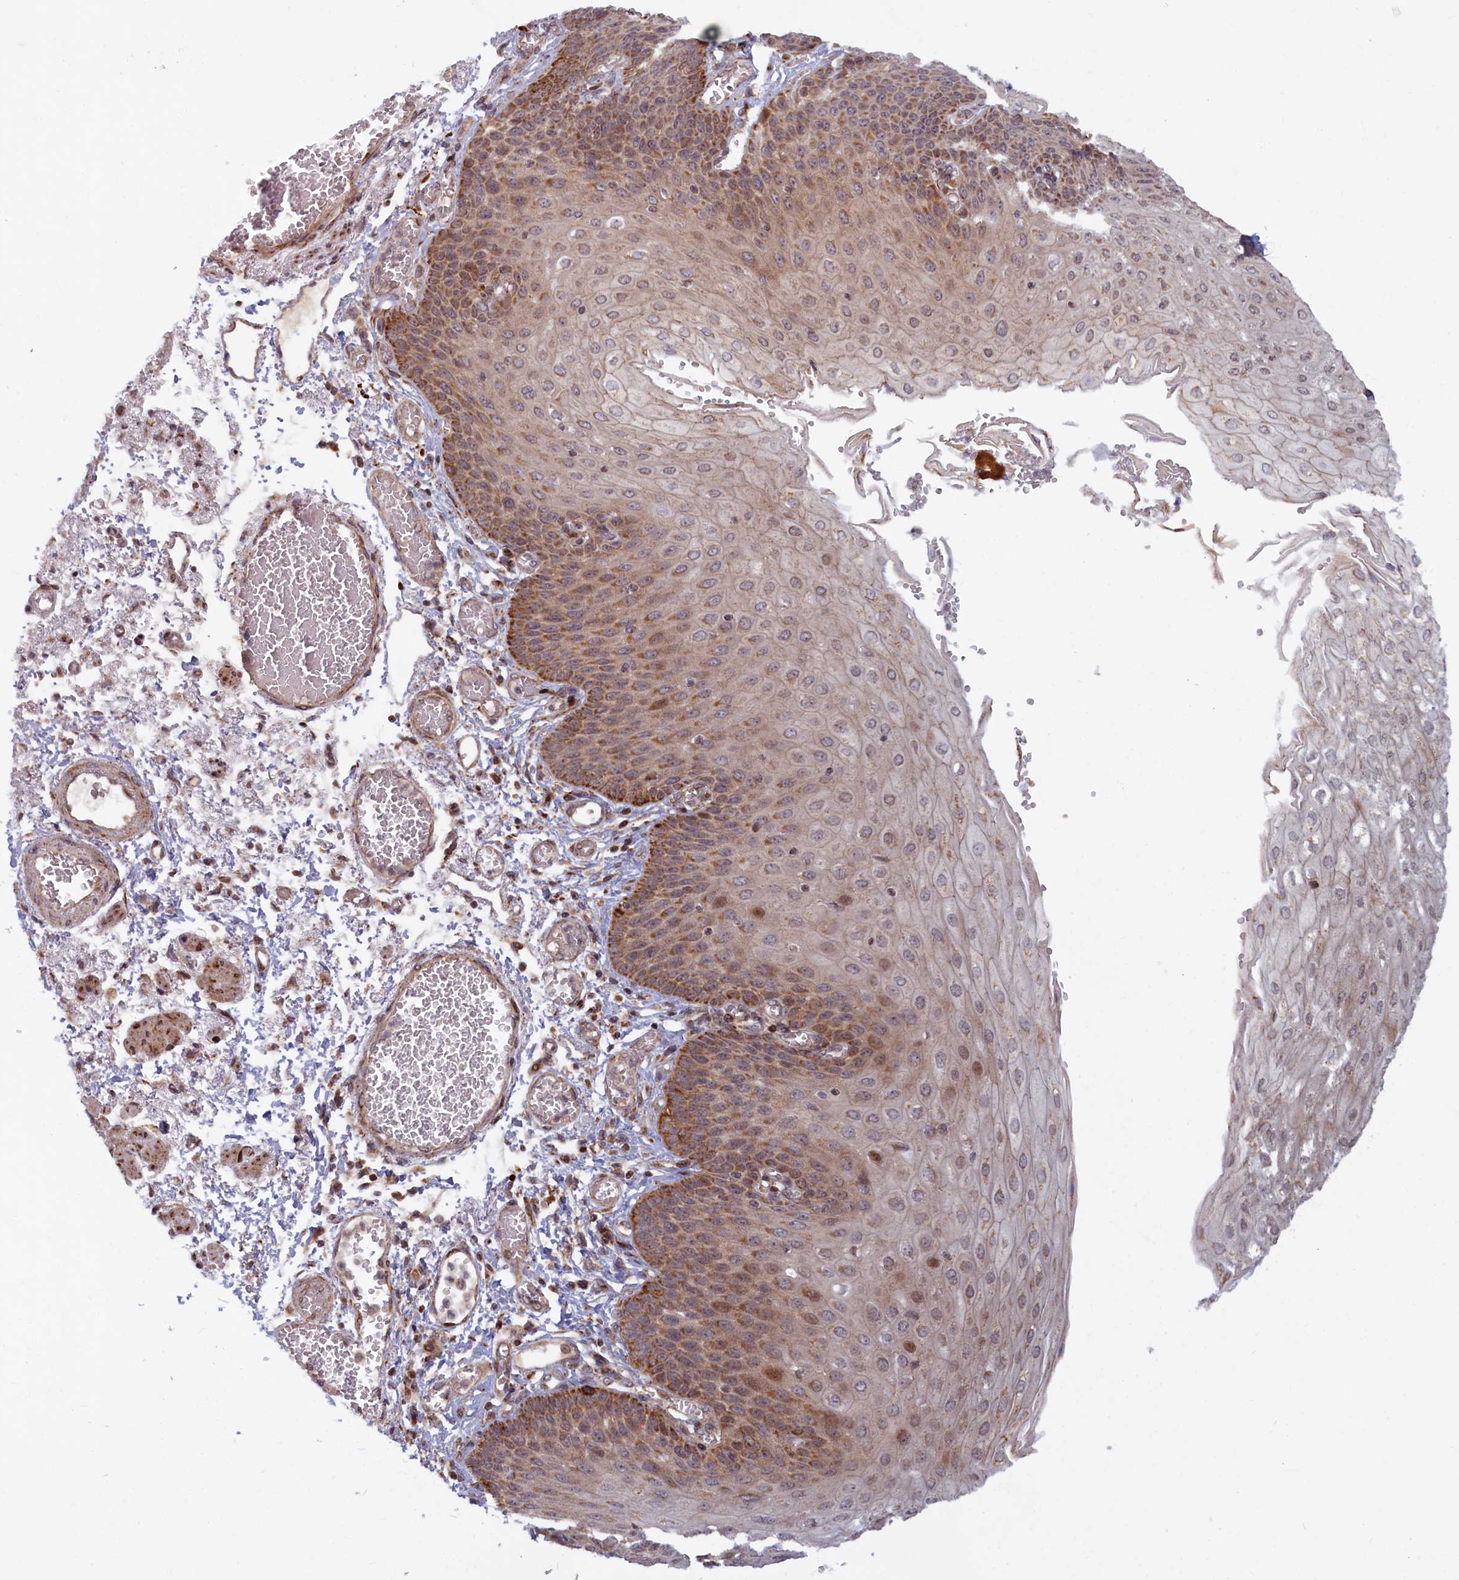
{"staining": {"intensity": "moderate", "quantity": "25%-75%", "location": "cytoplasmic/membranous"}, "tissue": "esophagus", "cell_type": "Squamous epithelial cells", "image_type": "normal", "snomed": [{"axis": "morphology", "description": "Normal tissue, NOS"}, {"axis": "topography", "description": "Esophagus"}], "caption": "Moderate cytoplasmic/membranous expression is appreciated in about 25%-75% of squamous epithelial cells in unremarkable esophagus.", "gene": "PLA2G10", "patient": {"sex": "male", "age": 81}}